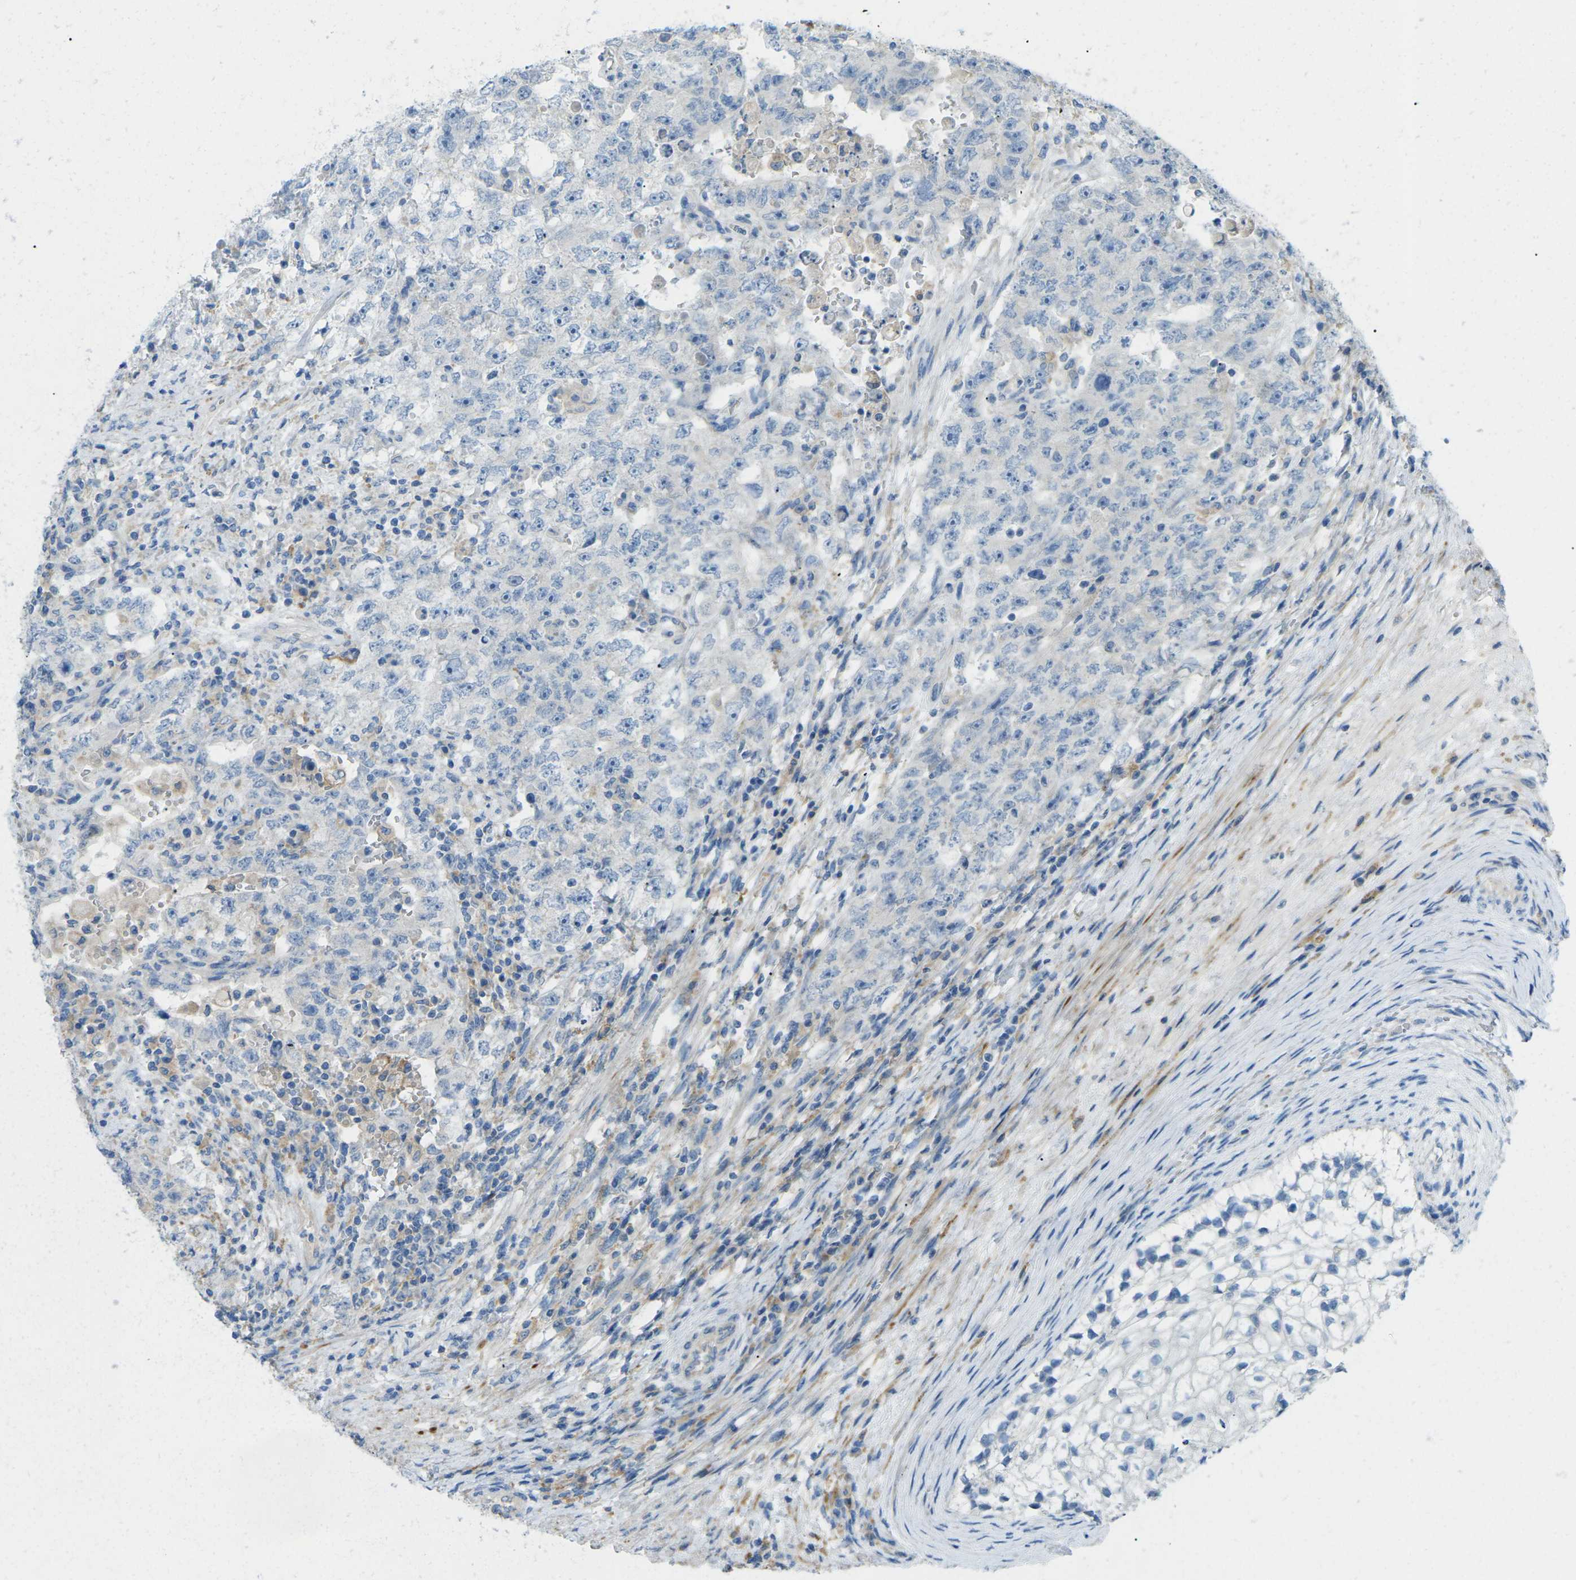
{"staining": {"intensity": "negative", "quantity": "none", "location": "none"}, "tissue": "testis cancer", "cell_type": "Tumor cells", "image_type": "cancer", "snomed": [{"axis": "morphology", "description": "Carcinoma, Embryonal, NOS"}, {"axis": "topography", "description": "Testis"}], "caption": "IHC of embryonal carcinoma (testis) shows no staining in tumor cells.", "gene": "MYLK4", "patient": {"sex": "male", "age": 26}}